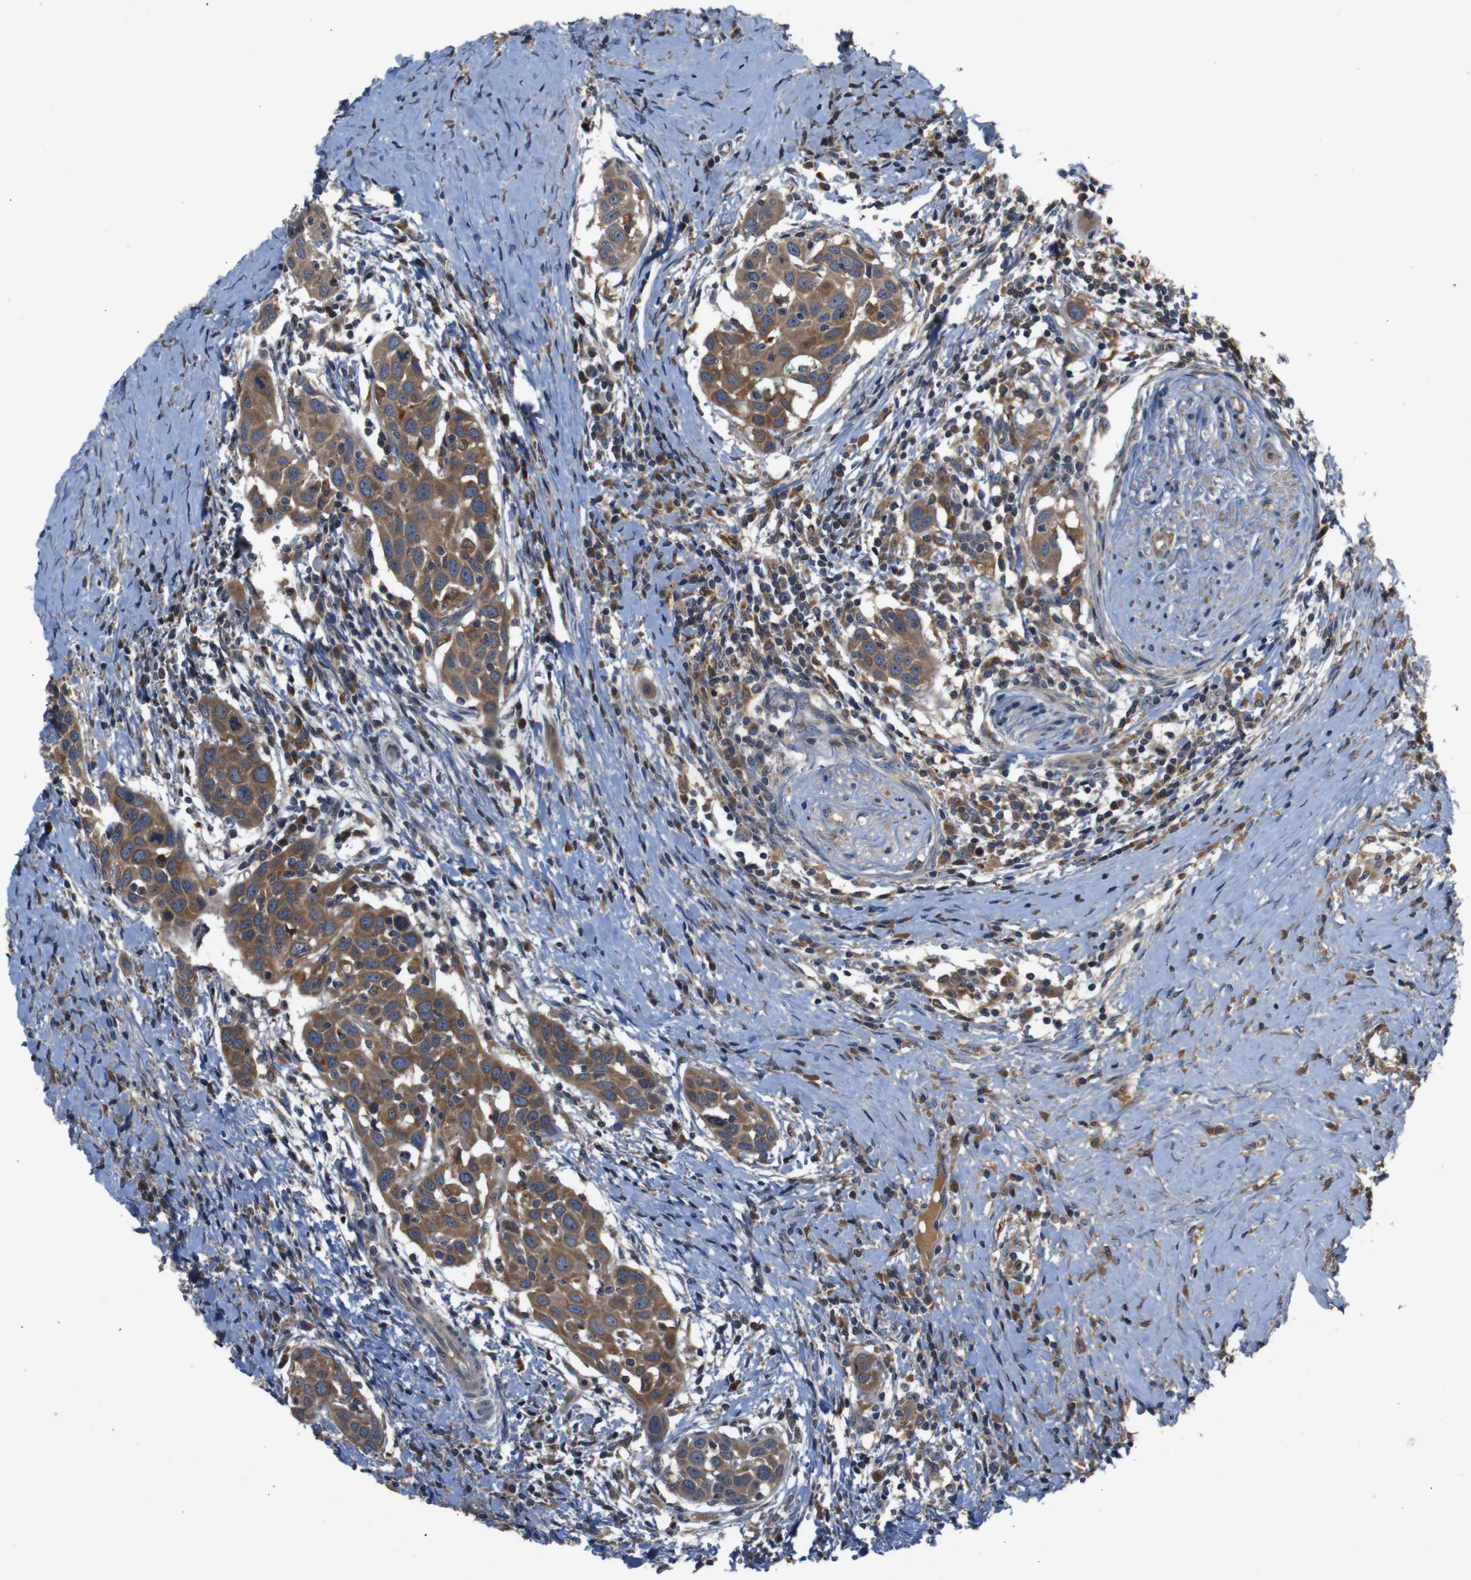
{"staining": {"intensity": "moderate", "quantity": ">75%", "location": "cytoplasmic/membranous"}, "tissue": "head and neck cancer", "cell_type": "Tumor cells", "image_type": "cancer", "snomed": [{"axis": "morphology", "description": "Squamous cell carcinoma, NOS"}, {"axis": "topography", "description": "Oral tissue"}, {"axis": "topography", "description": "Head-Neck"}], "caption": "Tumor cells display moderate cytoplasmic/membranous expression in approximately >75% of cells in squamous cell carcinoma (head and neck).", "gene": "PTPN1", "patient": {"sex": "female", "age": 50}}